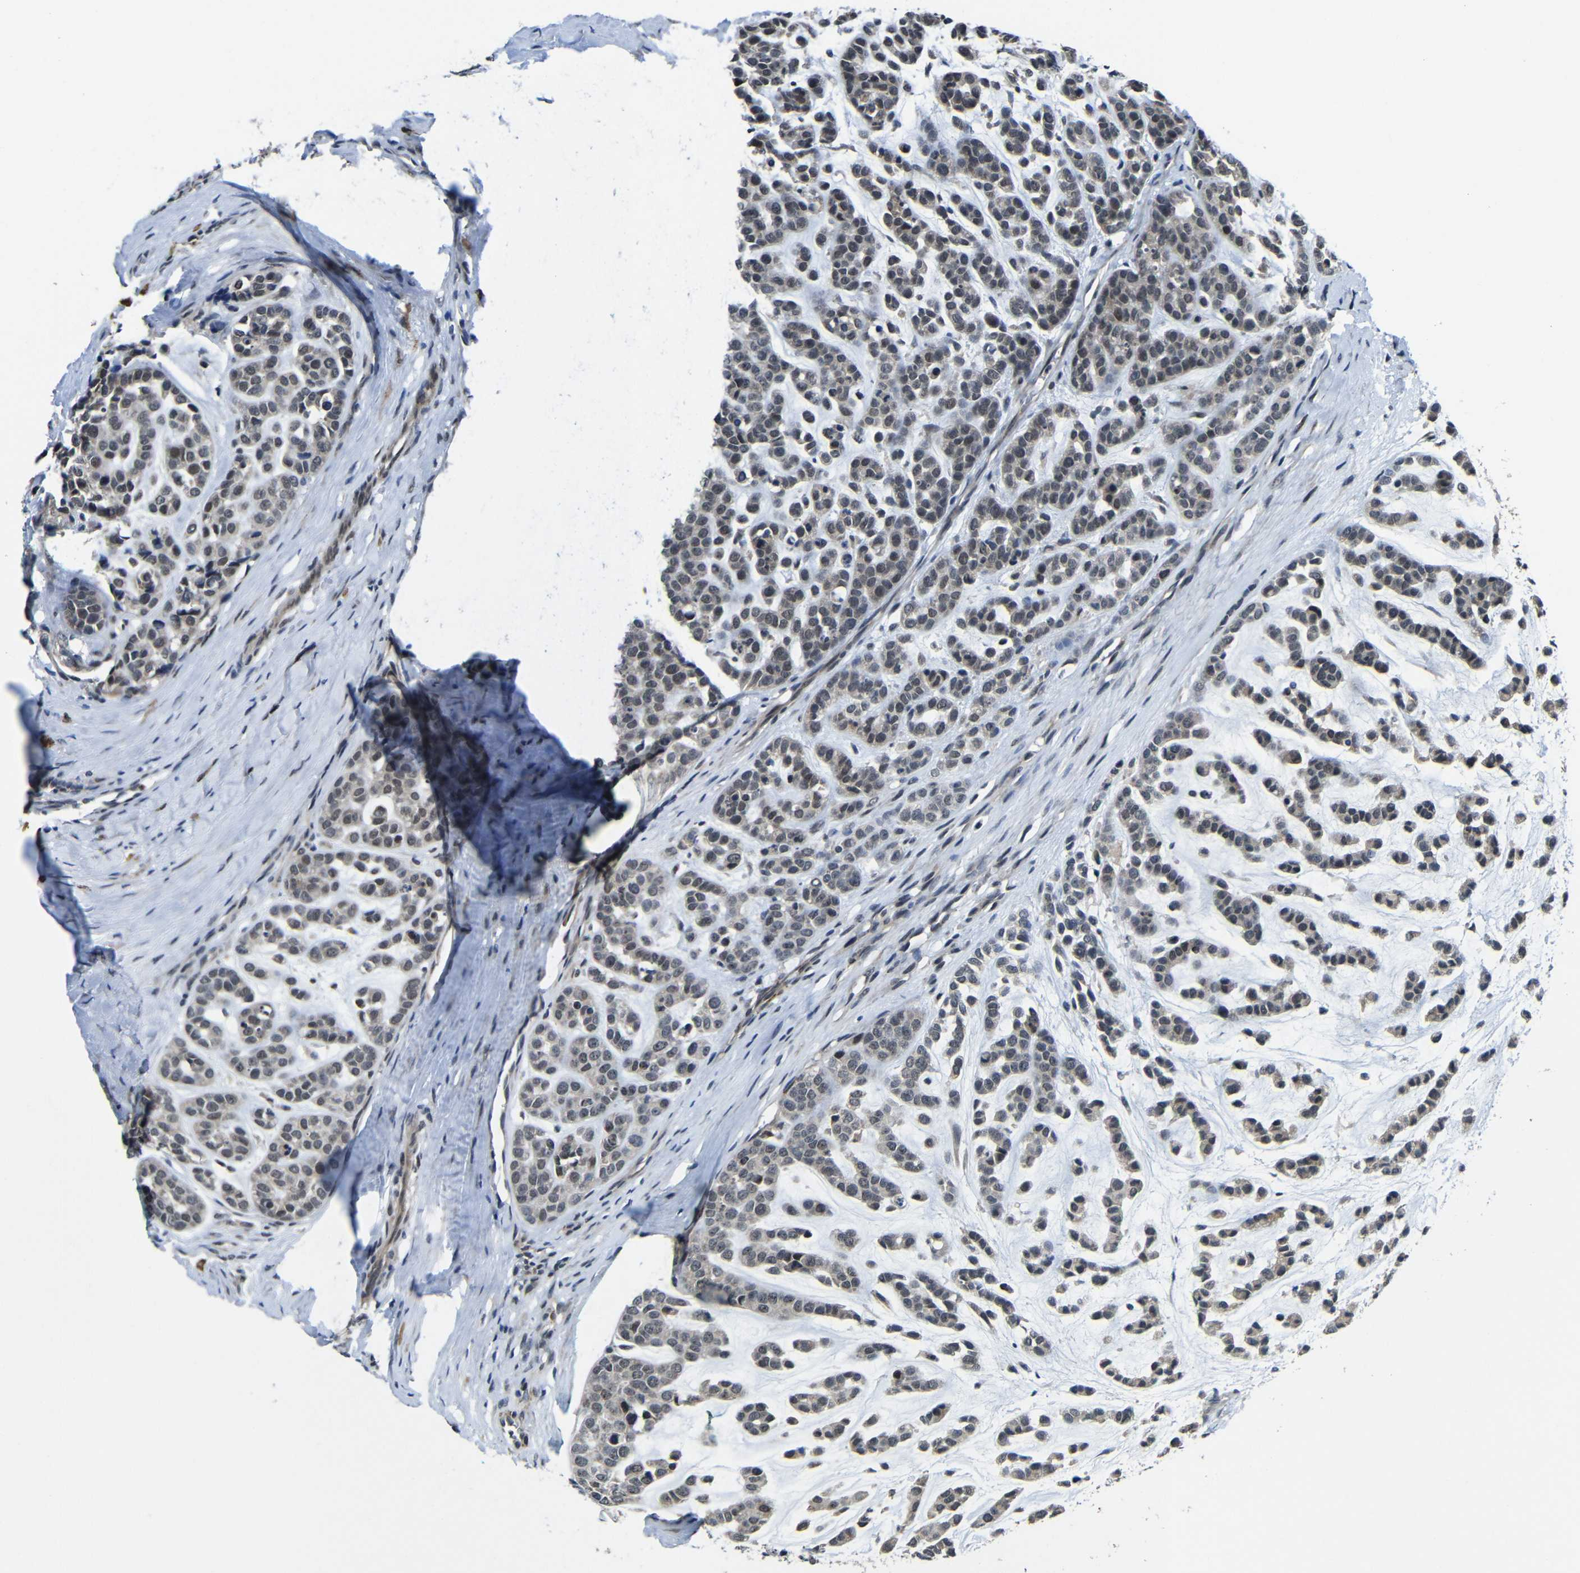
{"staining": {"intensity": "negative", "quantity": "none", "location": "none"}, "tissue": "head and neck cancer", "cell_type": "Tumor cells", "image_type": "cancer", "snomed": [{"axis": "morphology", "description": "Adenocarcinoma, NOS"}, {"axis": "morphology", "description": "Adenoma, NOS"}, {"axis": "topography", "description": "Head-Neck"}], "caption": "IHC photomicrograph of human head and neck adenocarcinoma stained for a protein (brown), which displays no positivity in tumor cells.", "gene": "FAM172A", "patient": {"sex": "female", "age": 55}}